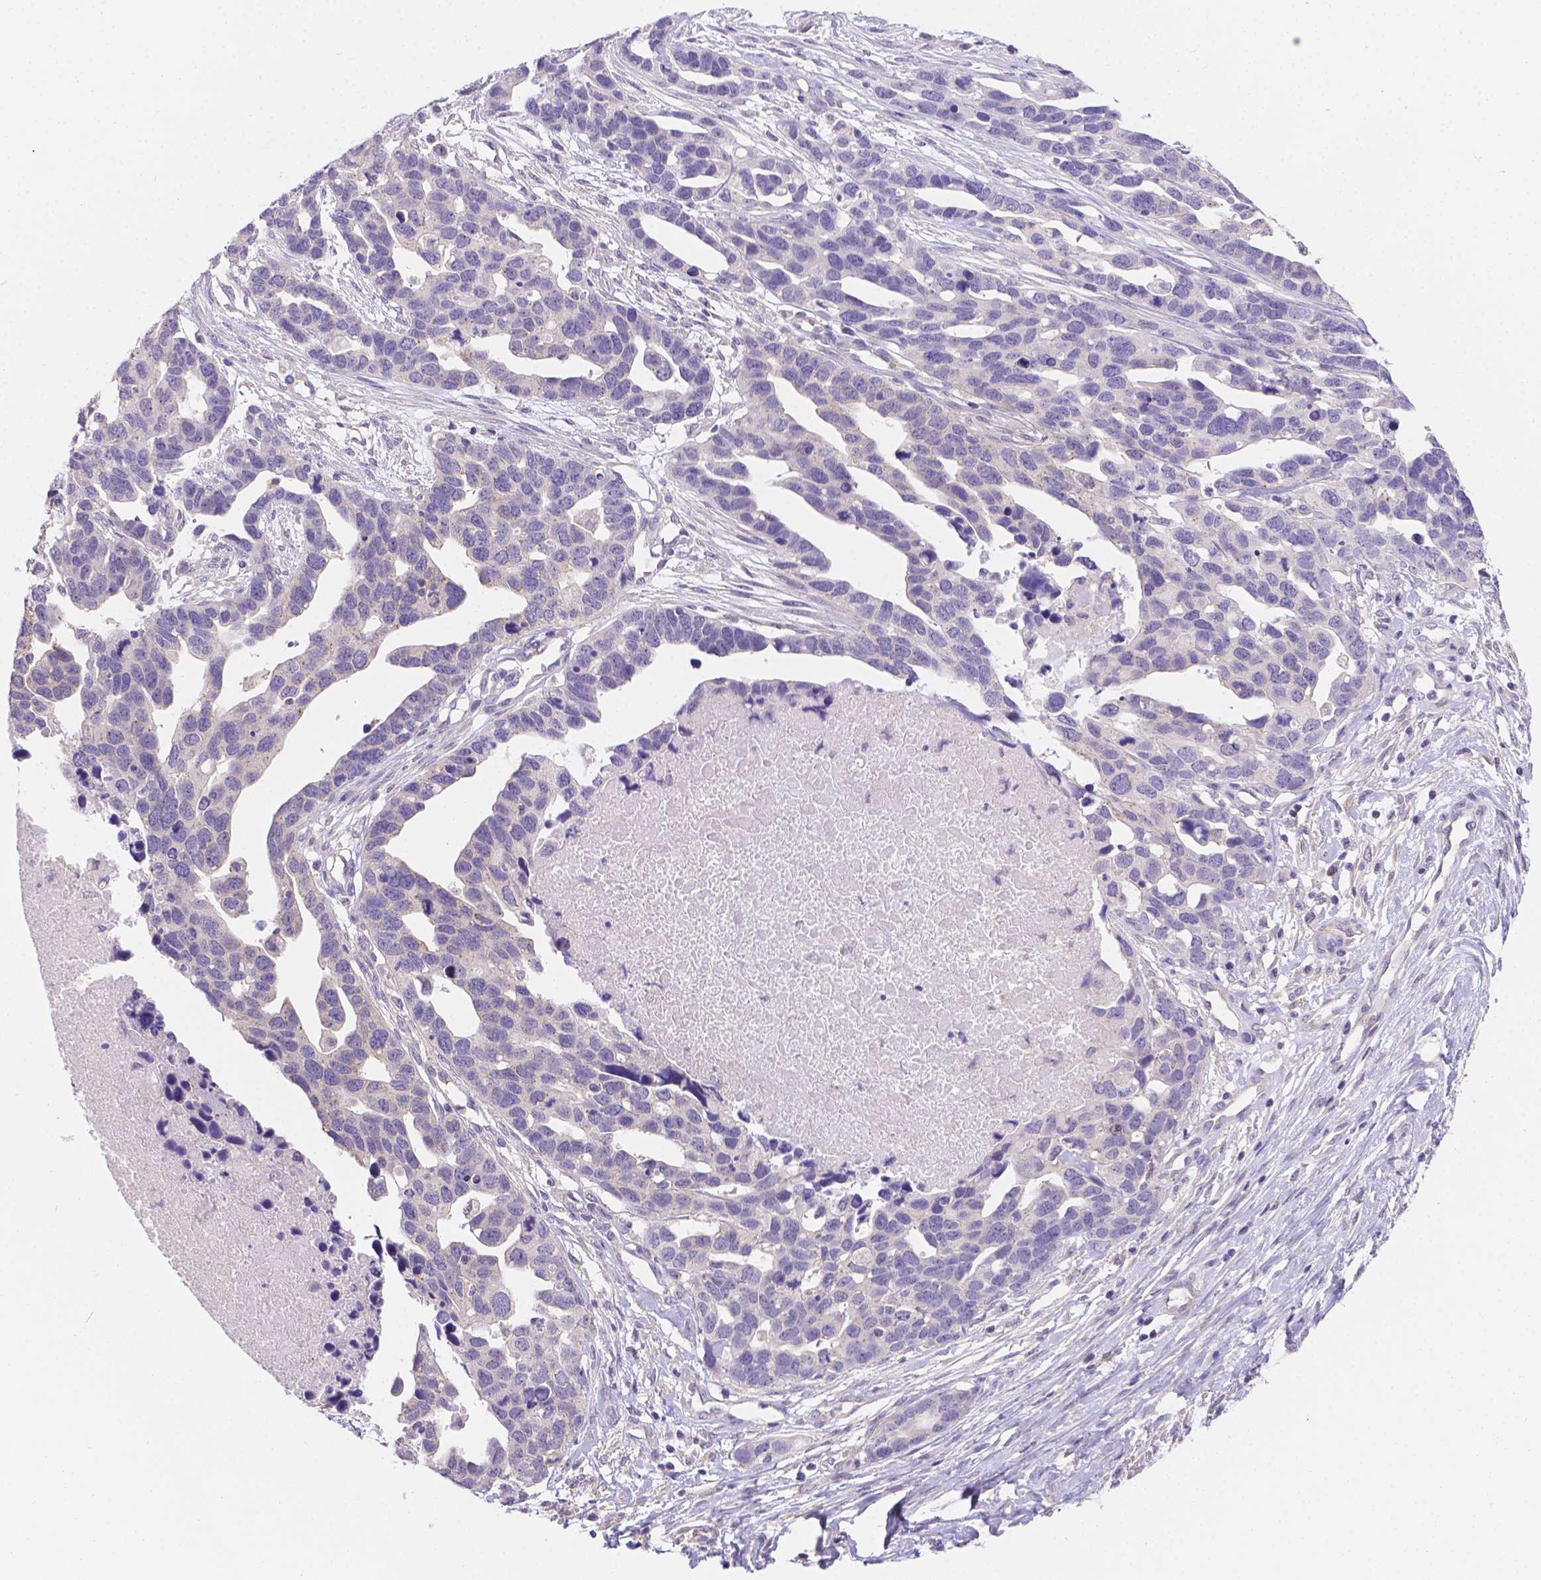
{"staining": {"intensity": "negative", "quantity": "none", "location": "none"}, "tissue": "ovarian cancer", "cell_type": "Tumor cells", "image_type": "cancer", "snomed": [{"axis": "morphology", "description": "Cystadenocarcinoma, serous, NOS"}, {"axis": "topography", "description": "Ovary"}], "caption": "DAB immunohistochemical staining of ovarian cancer shows no significant expression in tumor cells.", "gene": "CD96", "patient": {"sex": "female", "age": 54}}